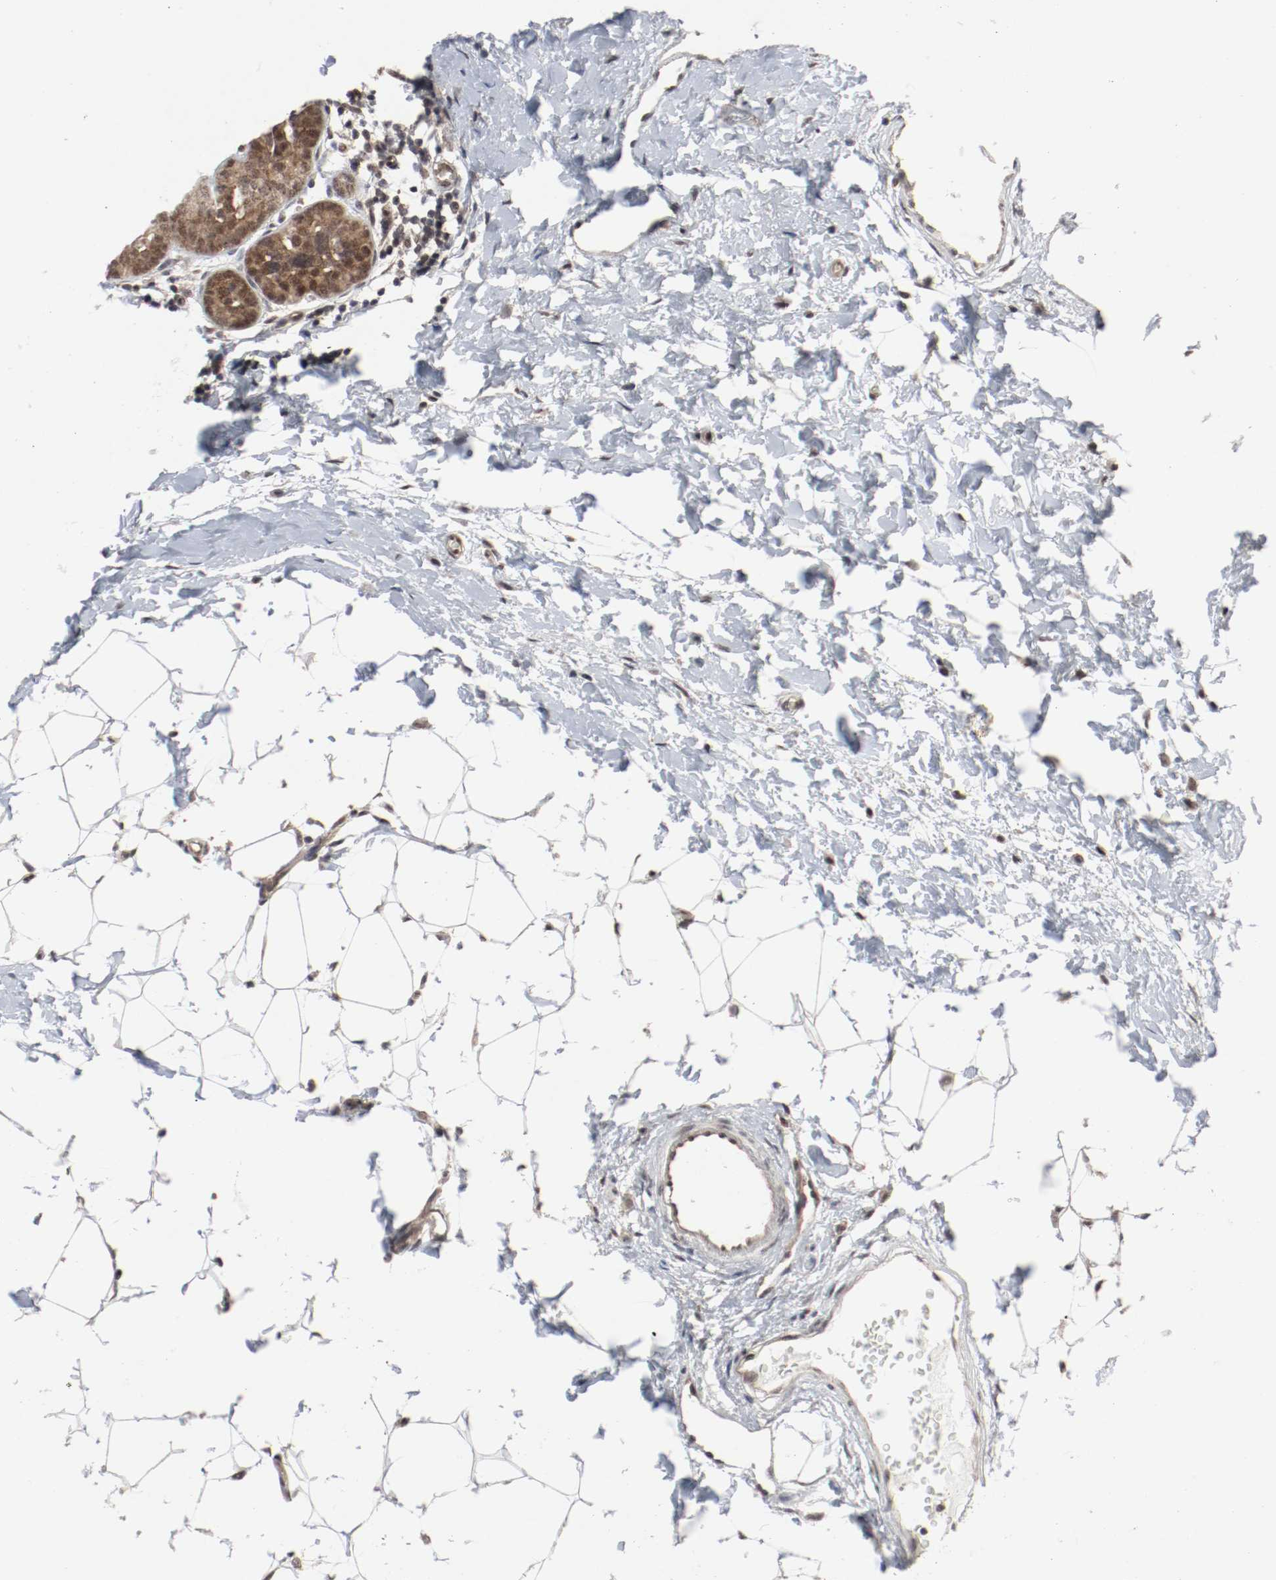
{"staining": {"intensity": "moderate", "quantity": ">75%", "location": "cytoplasmic/membranous,nuclear"}, "tissue": "breast cancer", "cell_type": "Tumor cells", "image_type": "cancer", "snomed": [{"axis": "morphology", "description": "Lobular carcinoma, in situ"}, {"axis": "morphology", "description": "Lobular carcinoma"}, {"axis": "topography", "description": "Breast"}], "caption": "IHC image of neoplastic tissue: breast cancer (lobular carcinoma) stained using IHC displays medium levels of moderate protein expression localized specifically in the cytoplasmic/membranous and nuclear of tumor cells, appearing as a cytoplasmic/membranous and nuclear brown color.", "gene": "CSNK2B", "patient": {"sex": "female", "age": 41}}